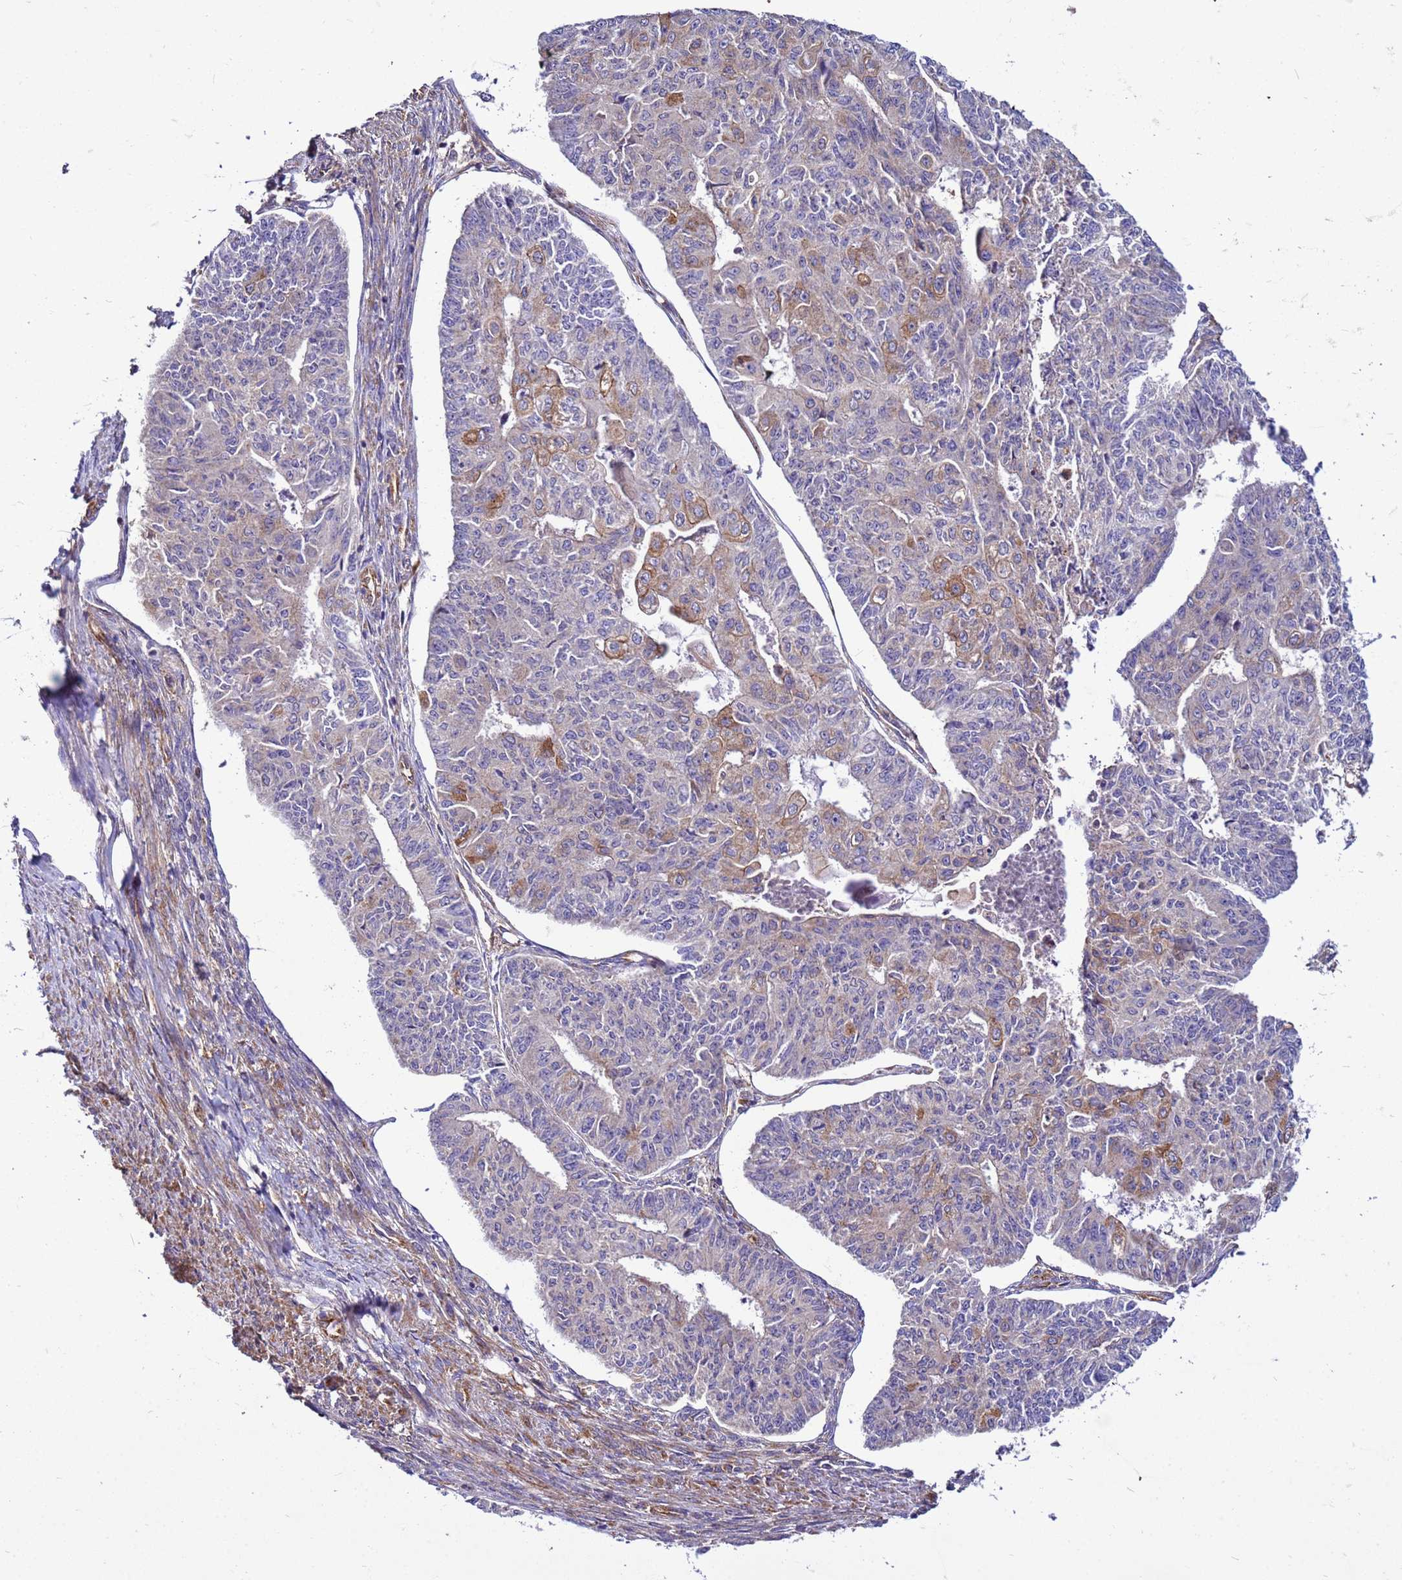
{"staining": {"intensity": "moderate", "quantity": "<25%", "location": "cytoplasmic/membranous"}, "tissue": "endometrial cancer", "cell_type": "Tumor cells", "image_type": "cancer", "snomed": [{"axis": "morphology", "description": "Adenocarcinoma, NOS"}, {"axis": "topography", "description": "Endometrium"}], "caption": "Immunohistochemistry micrograph of neoplastic tissue: human adenocarcinoma (endometrial) stained using immunohistochemistry demonstrates low levels of moderate protein expression localized specifically in the cytoplasmic/membranous of tumor cells, appearing as a cytoplasmic/membranous brown color.", "gene": "PKD1", "patient": {"sex": "female", "age": 32}}